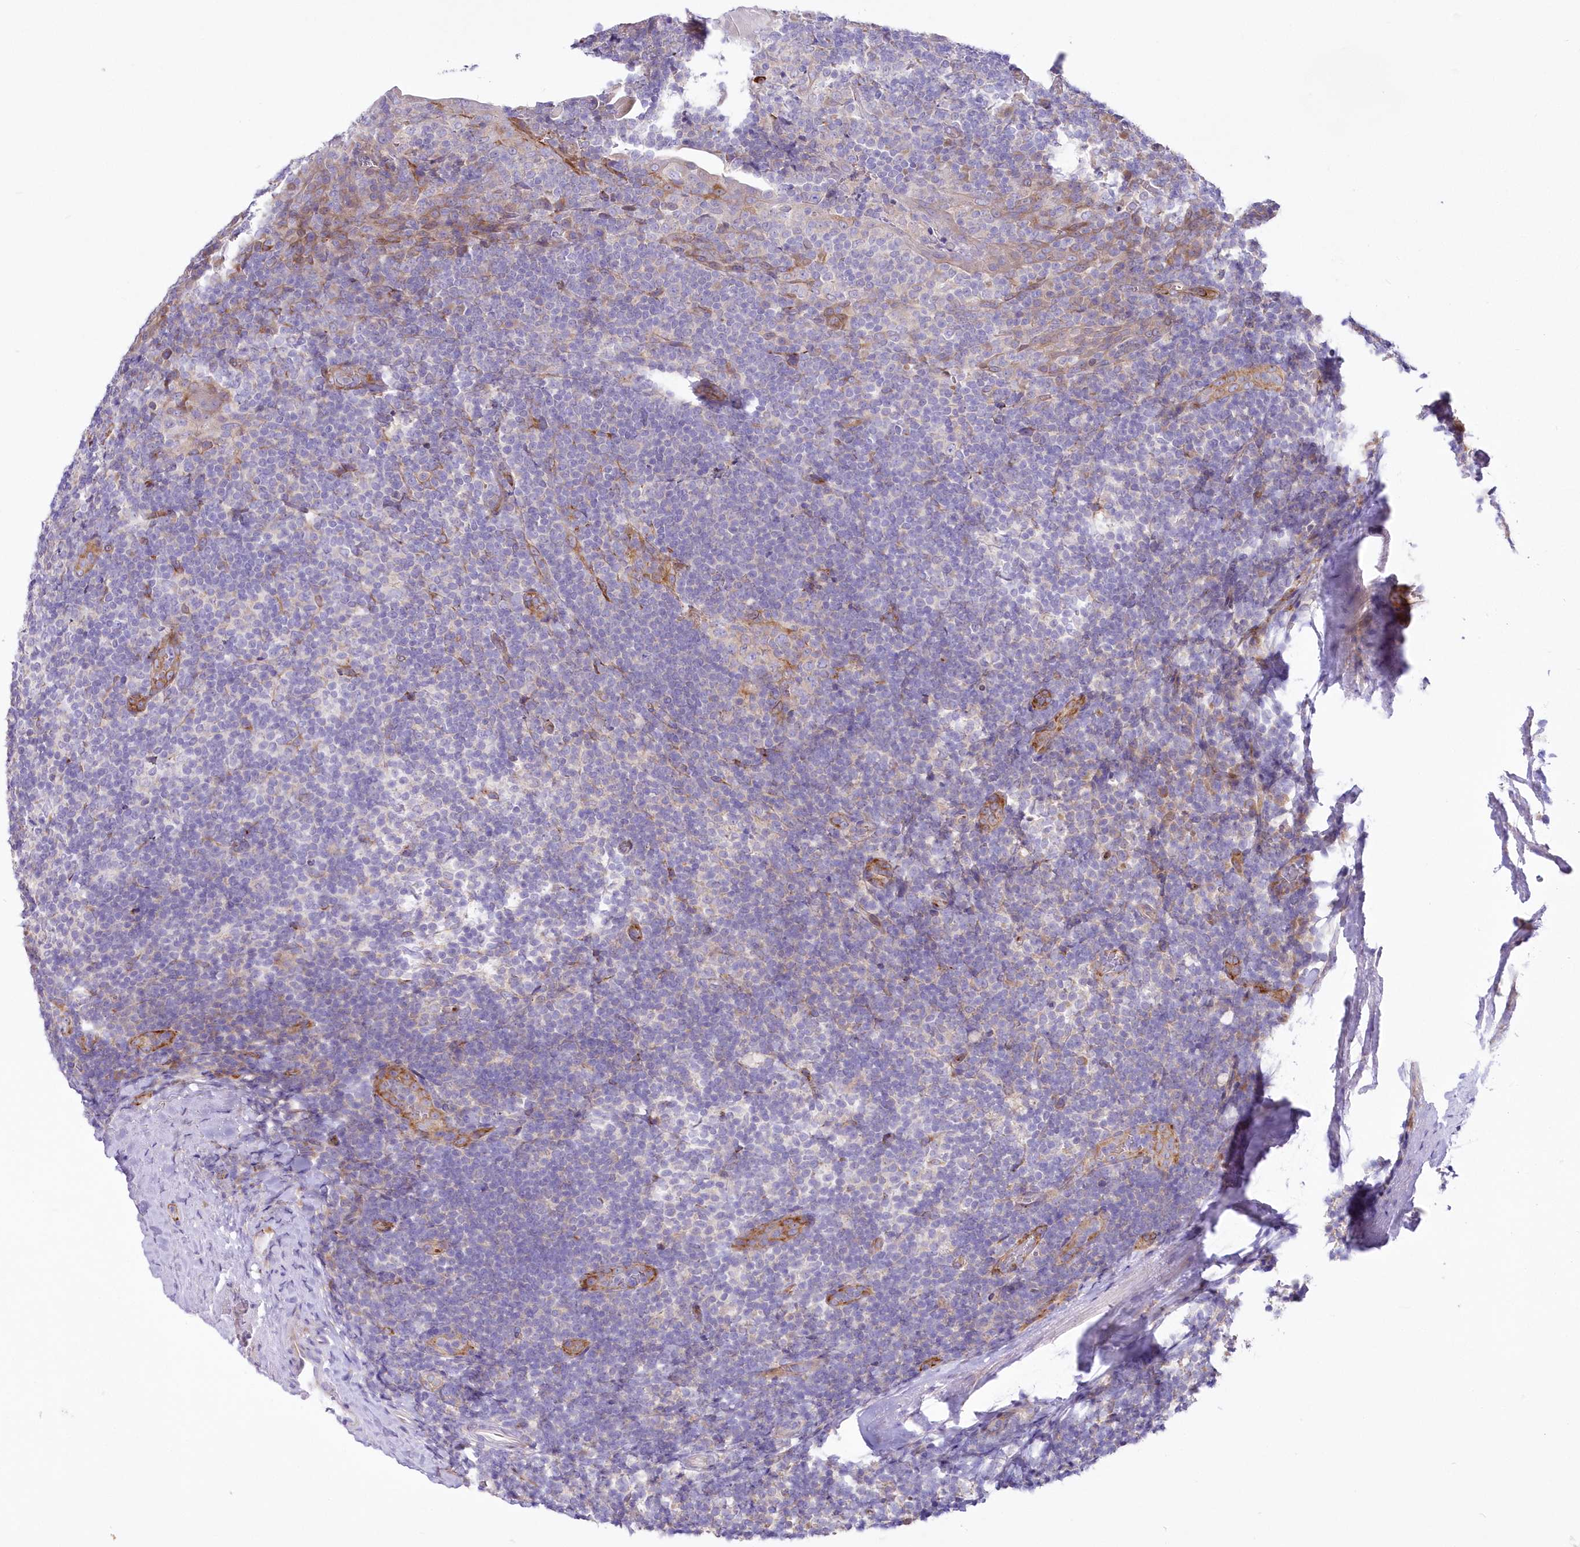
{"staining": {"intensity": "moderate", "quantity": "<25%", "location": "cytoplasmic/membranous"}, "tissue": "tonsil", "cell_type": "Germinal center cells", "image_type": "normal", "snomed": [{"axis": "morphology", "description": "Normal tissue, NOS"}, {"axis": "topography", "description": "Tonsil"}], "caption": "Tonsil stained with immunohistochemistry demonstrates moderate cytoplasmic/membranous positivity in approximately <25% of germinal center cells. Nuclei are stained in blue.", "gene": "YTHDC2", "patient": {"sex": "male", "age": 37}}